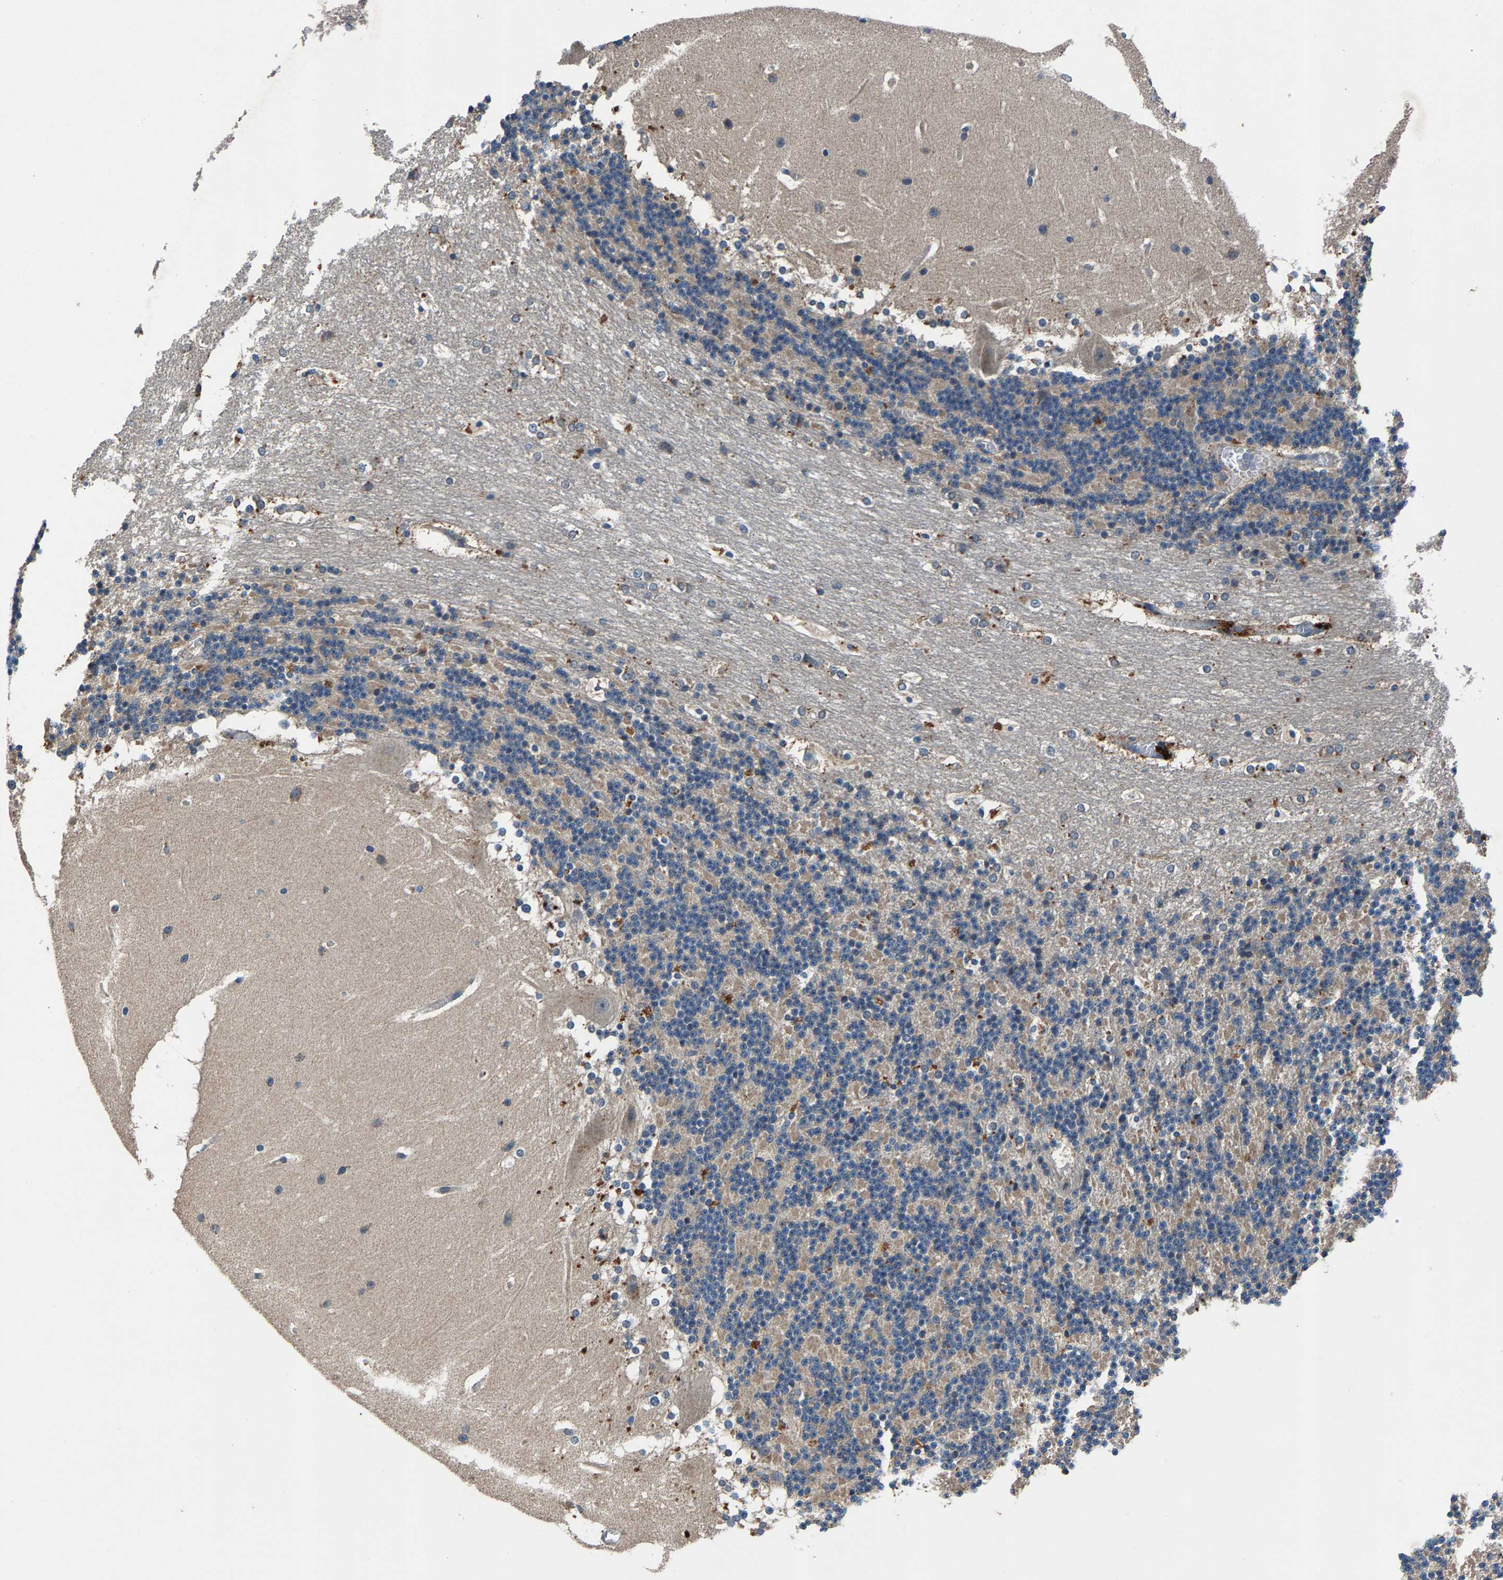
{"staining": {"intensity": "weak", "quantity": "25%-75%", "location": "cytoplasmic/membranous"}, "tissue": "cerebellum", "cell_type": "Cells in granular layer", "image_type": "normal", "snomed": [{"axis": "morphology", "description": "Normal tissue, NOS"}, {"axis": "topography", "description": "Cerebellum"}], "caption": "The micrograph reveals immunohistochemical staining of normal cerebellum. There is weak cytoplasmic/membranous staining is appreciated in approximately 25%-75% of cells in granular layer.", "gene": "PRXL2C", "patient": {"sex": "female", "age": 19}}